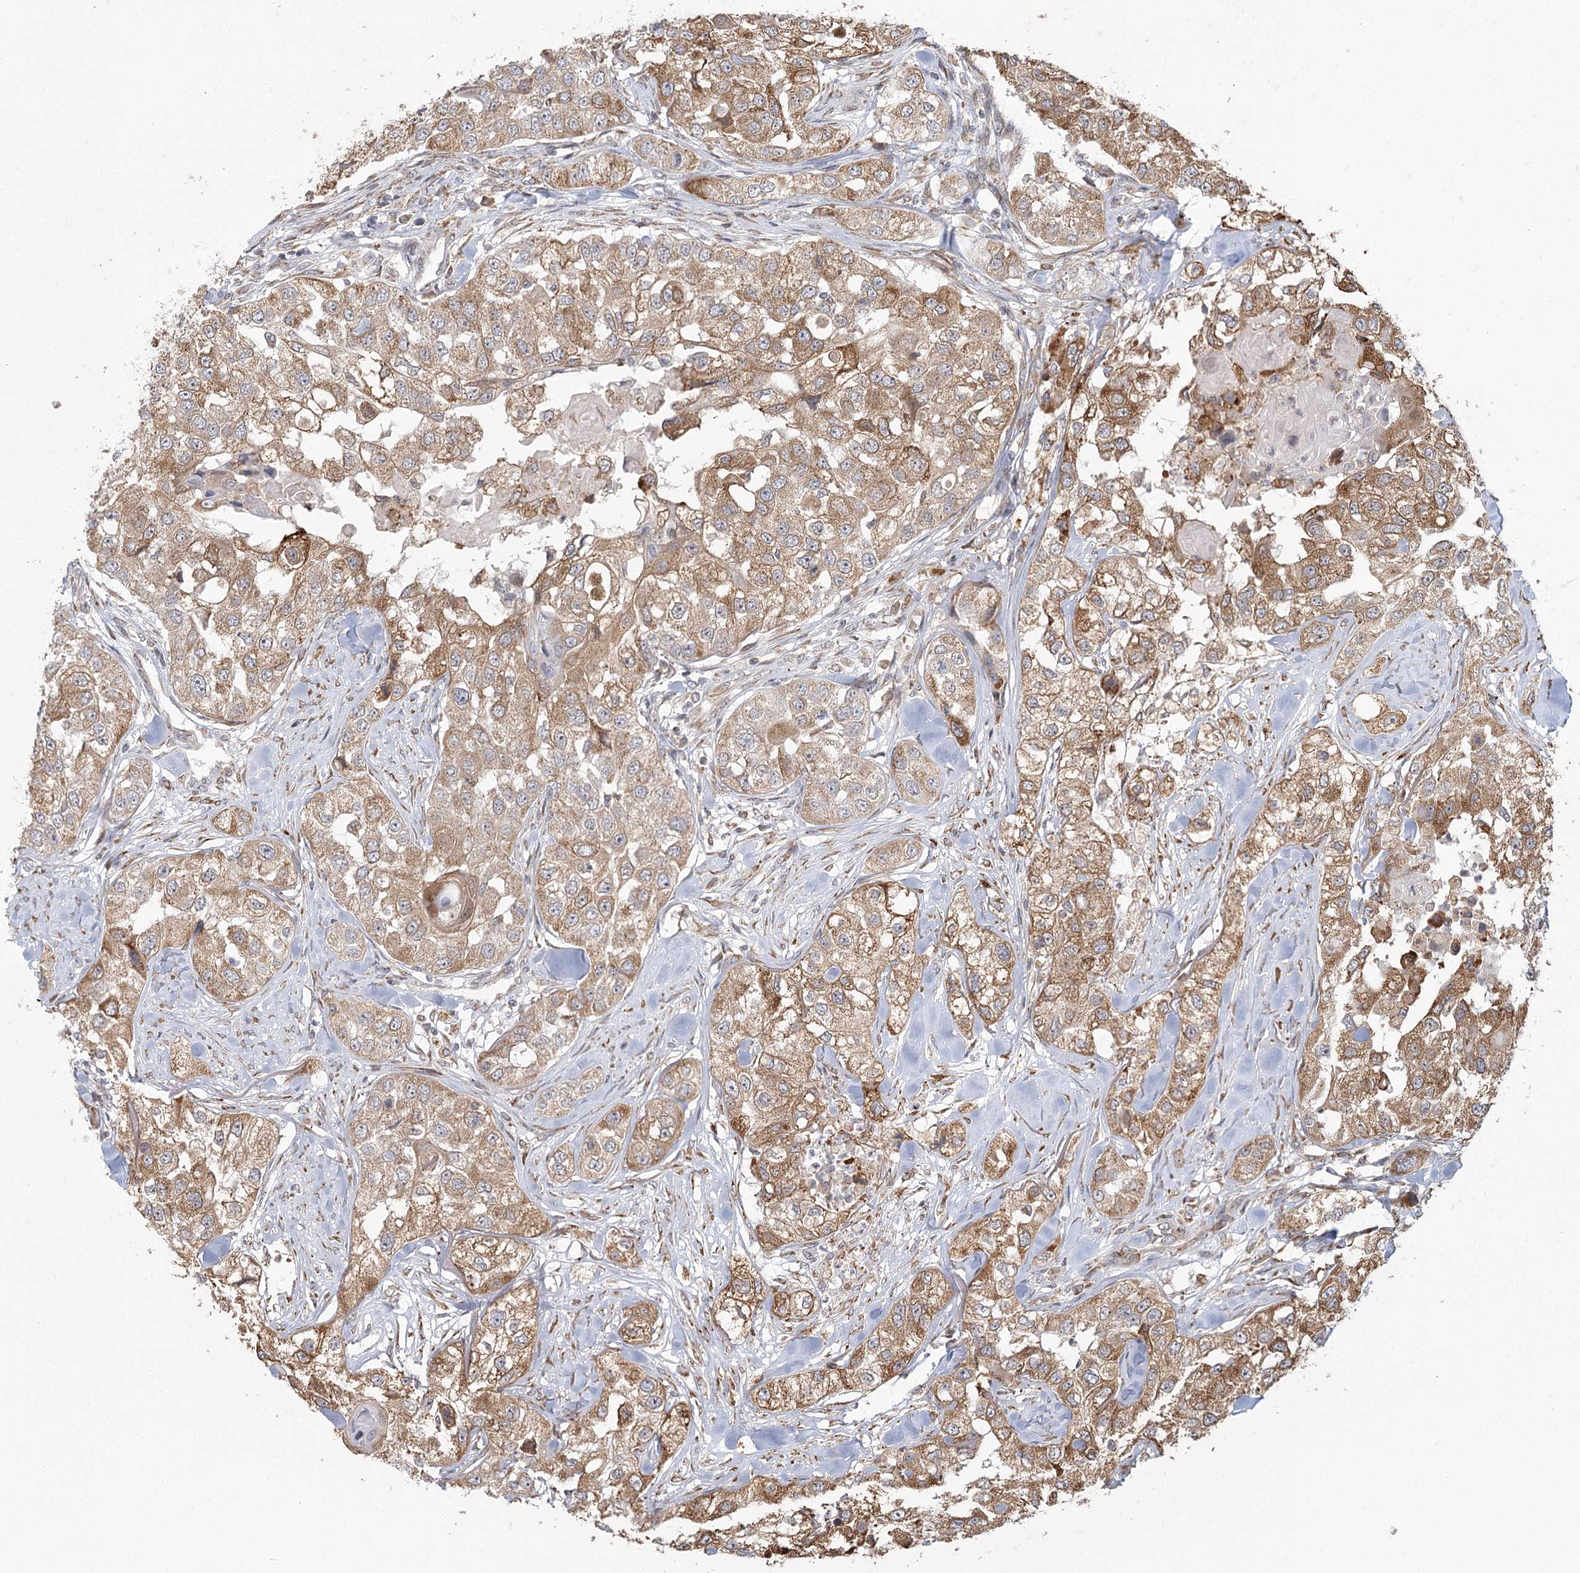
{"staining": {"intensity": "moderate", "quantity": ">75%", "location": "cytoplasmic/membranous"}, "tissue": "head and neck cancer", "cell_type": "Tumor cells", "image_type": "cancer", "snomed": [{"axis": "morphology", "description": "Normal tissue, NOS"}, {"axis": "morphology", "description": "Squamous cell carcinoma, NOS"}, {"axis": "topography", "description": "Skeletal muscle"}, {"axis": "topography", "description": "Head-Neck"}], "caption": "Tumor cells demonstrate moderate cytoplasmic/membranous positivity in about >75% of cells in squamous cell carcinoma (head and neck).", "gene": "LACTB", "patient": {"sex": "male", "age": 51}}